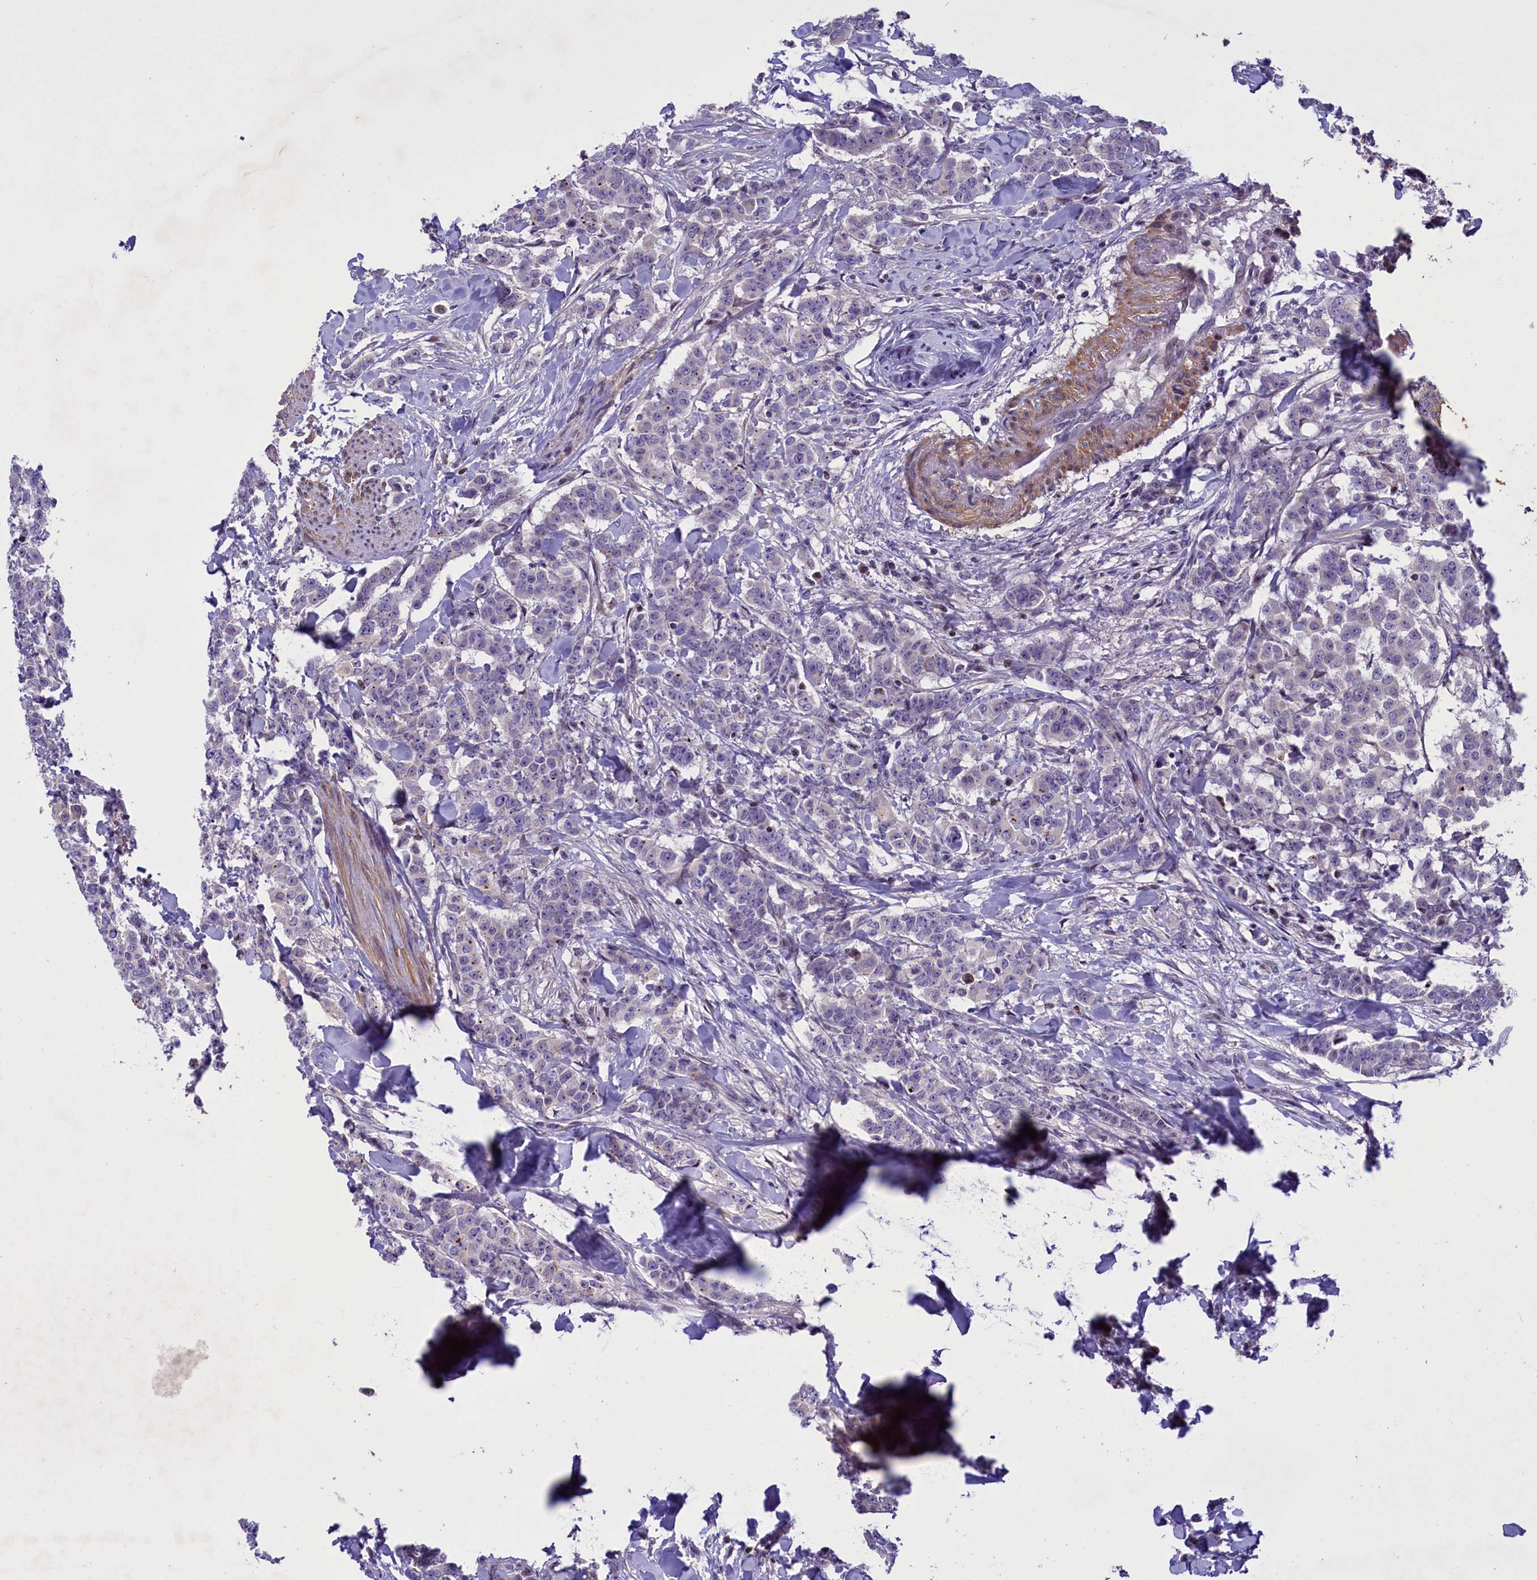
{"staining": {"intensity": "negative", "quantity": "none", "location": "none"}, "tissue": "breast cancer", "cell_type": "Tumor cells", "image_type": "cancer", "snomed": [{"axis": "morphology", "description": "Duct carcinoma"}, {"axis": "topography", "description": "Breast"}], "caption": "Immunohistochemical staining of breast invasive ductal carcinoma exhibits no significant expression in tumor cells.", "gene": "MAN2C1", "patient": {"sex": "female", "age": 40}}